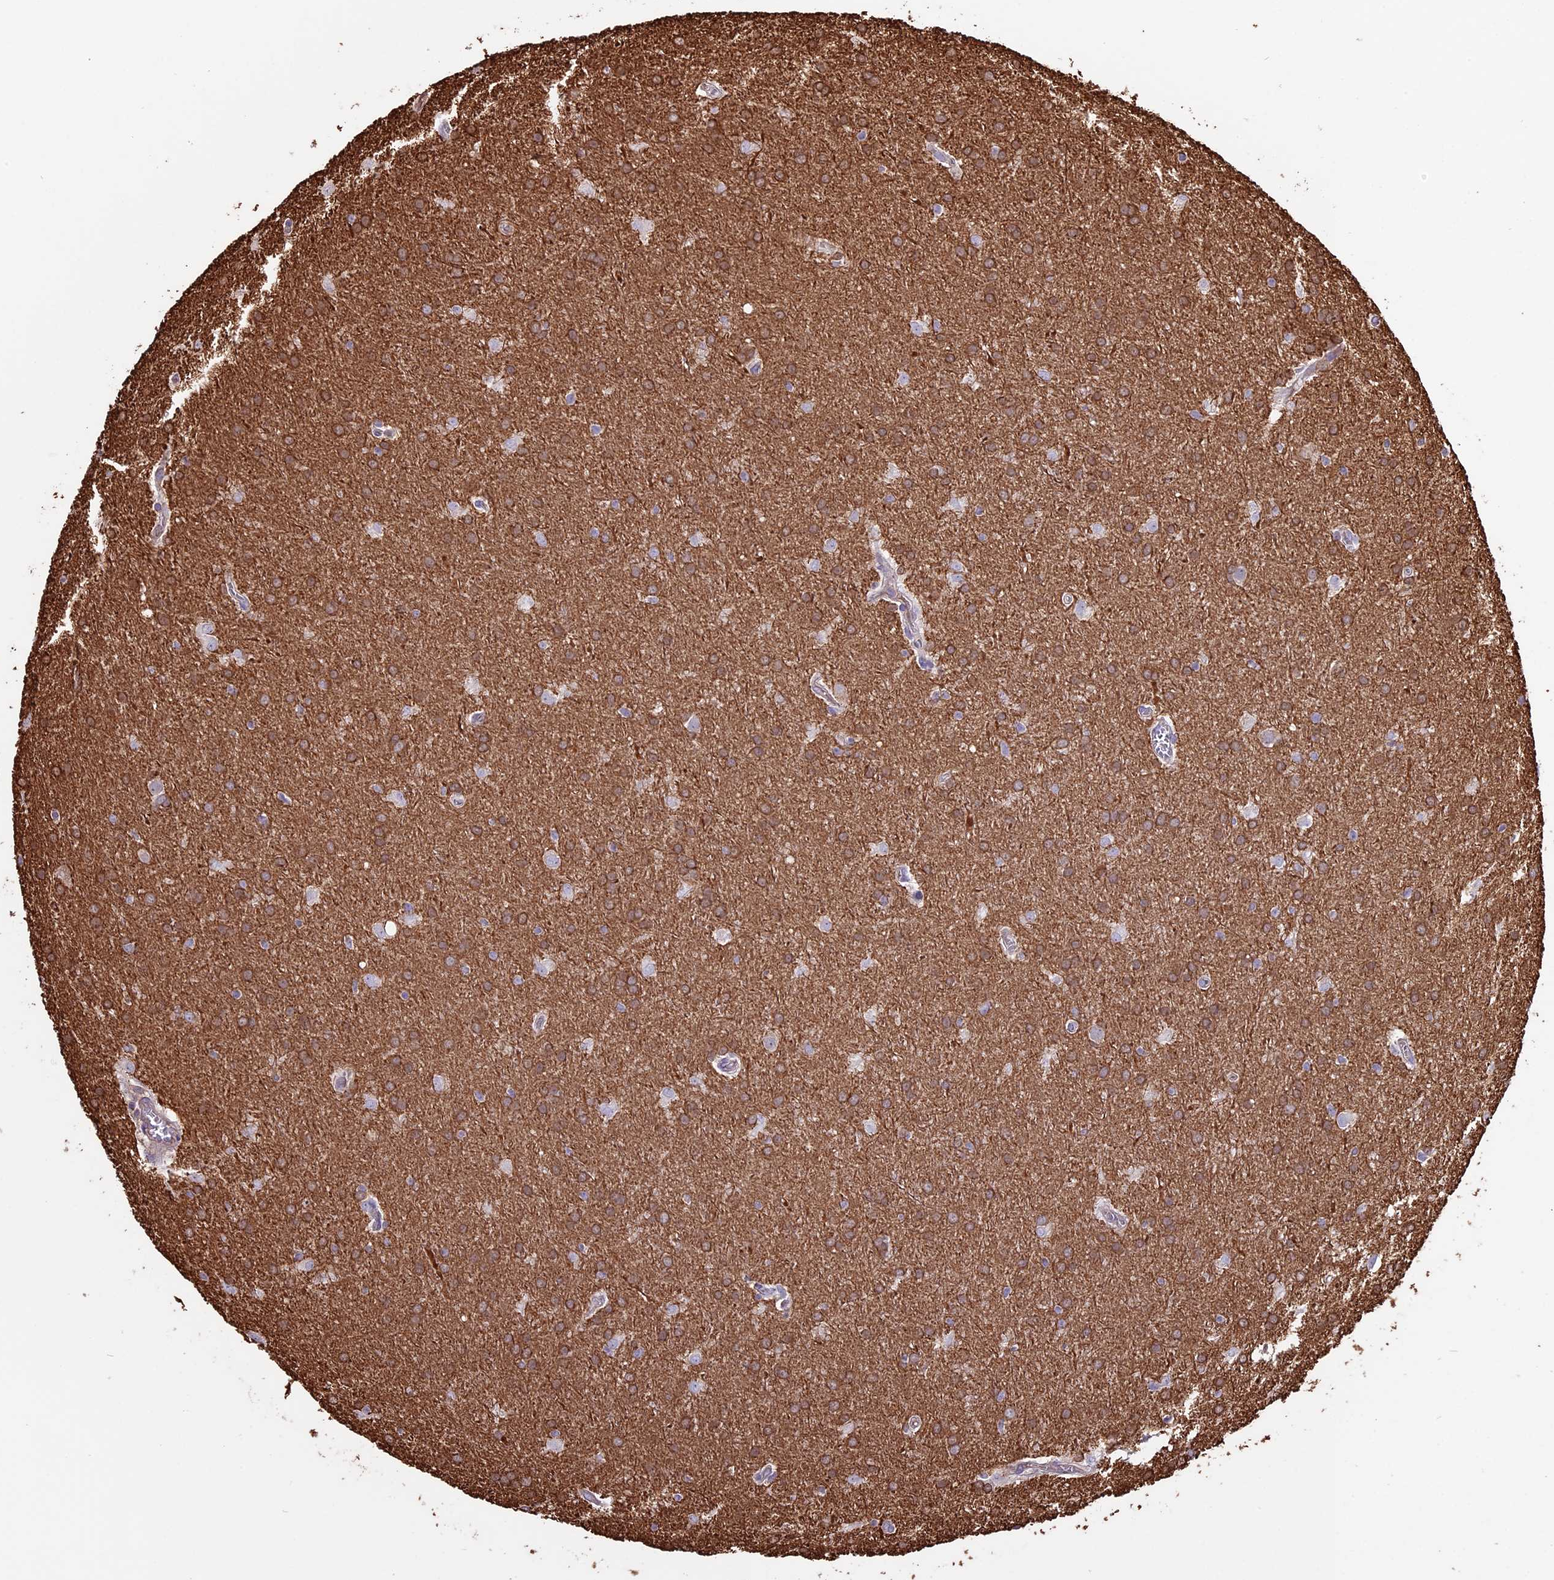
{"staining": {"intensity": "moderate", "quantity": ">75%", "location": "cytoplasmic/membranous"}, "tissue": "glioma", "cell_type": "Tumor cells", "image_type": "cancer", "snomed": [{"axis": "morphology", "description": "Glioma, malignant, Low grade"}, {"axis": "topography", "description": "Brain"}], "caption": "Brown immunohistochemical staining in glioma exhibits moderate cytoplasmic/membranous staining in approximately >75% of tumor cells.", "gene": "VWA3A", "patient": {"sex": "female", "age": 32}}